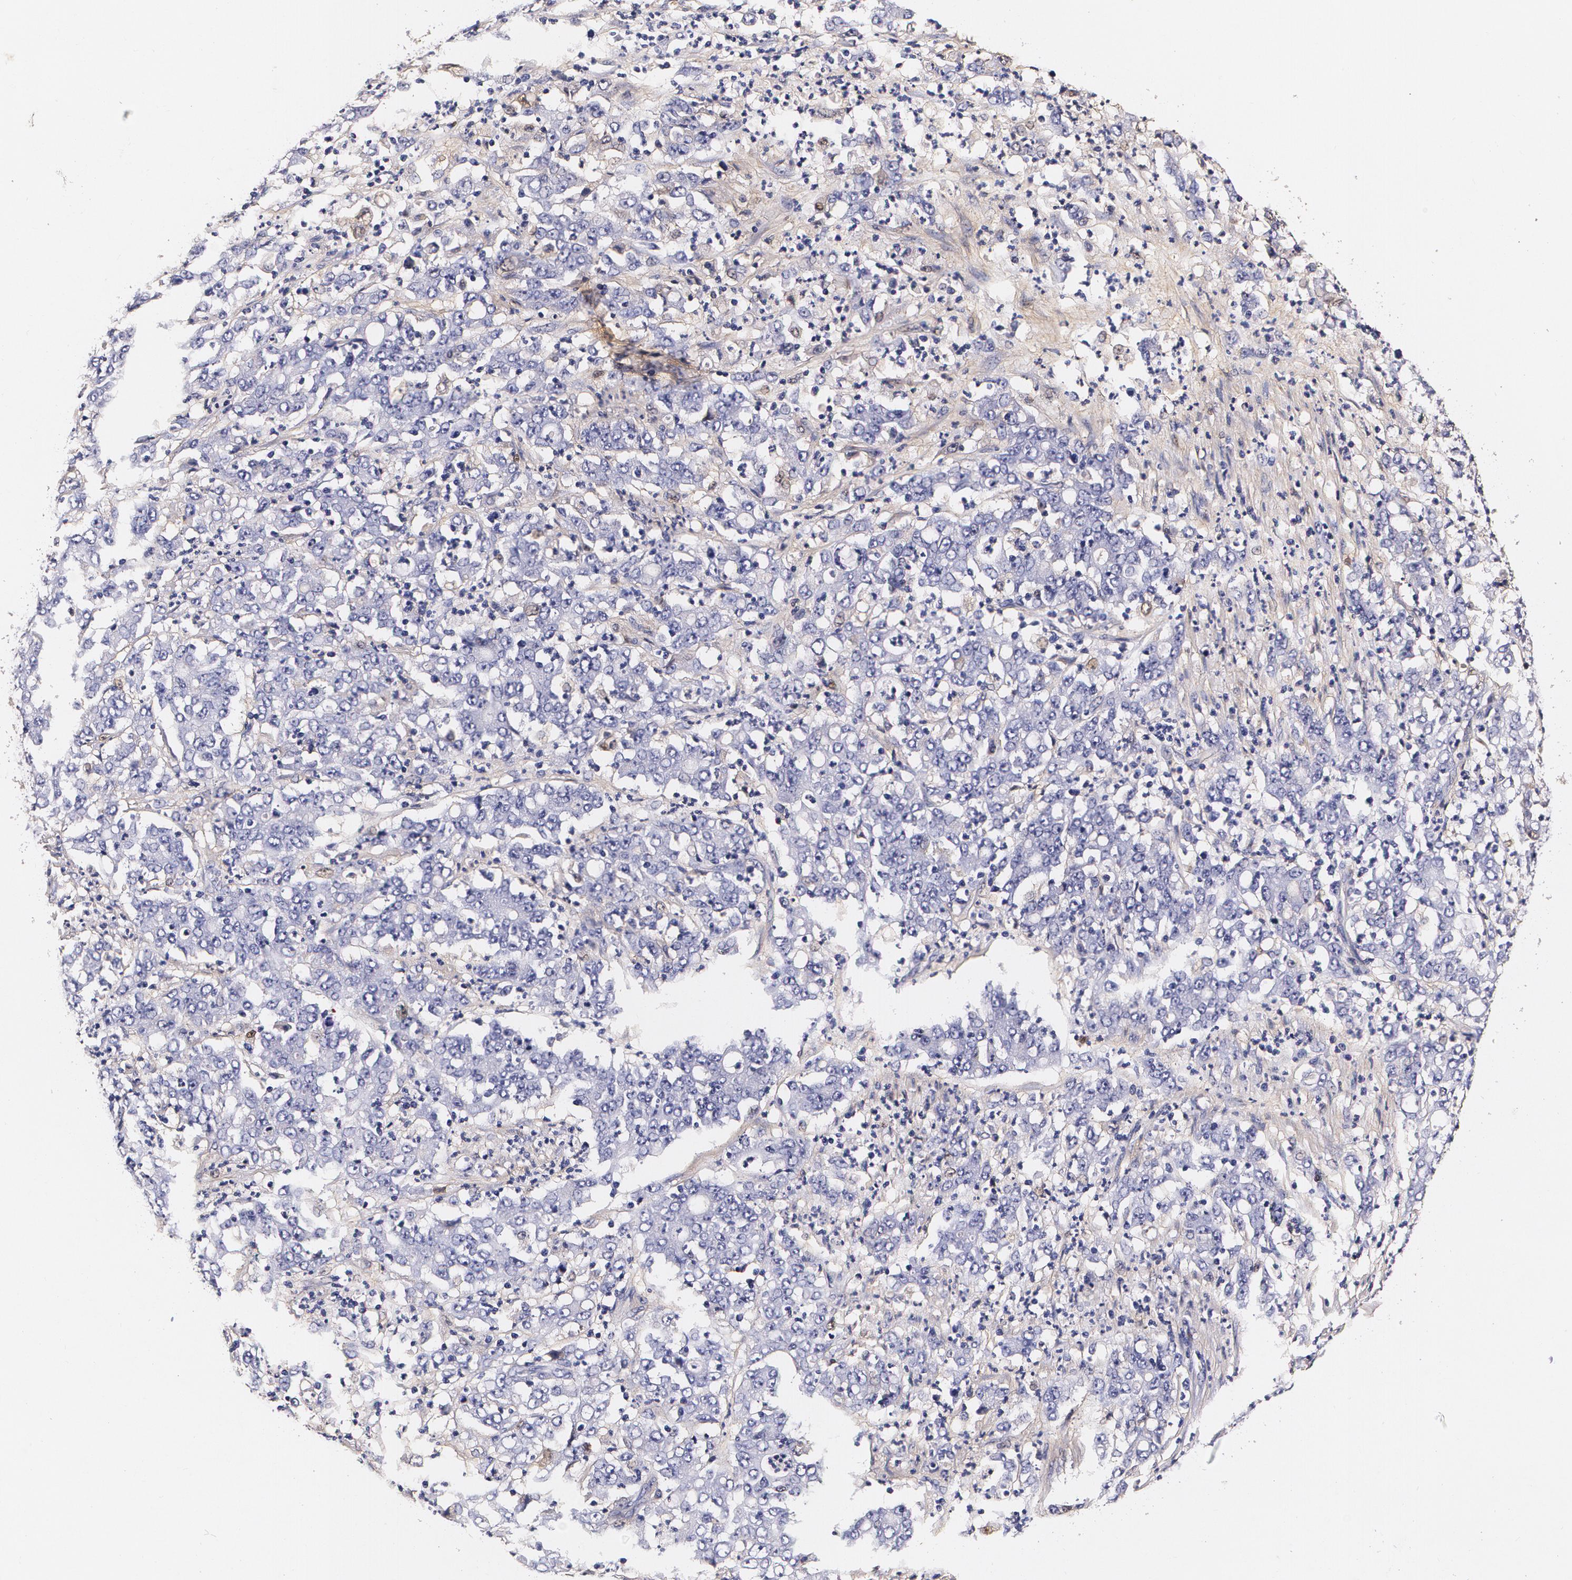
{"staining": {"intensity": "negative", "quantity": "none", "location": "none"}, "tissue": "stomach cancer", "cell_type": "Tumor cells", "image_type": "cancer", "snomed": [{"axis": "morphology", "description": "Adenocarcinoma, NOS"}, {"axis": "topography", "description": "Stomach, lower"}], "caption": "This is an IHC image of stomach cancer. There is no staining in tumor cells.", "gene": "TTR", "patient": {"sex": "female", "age": 71}}